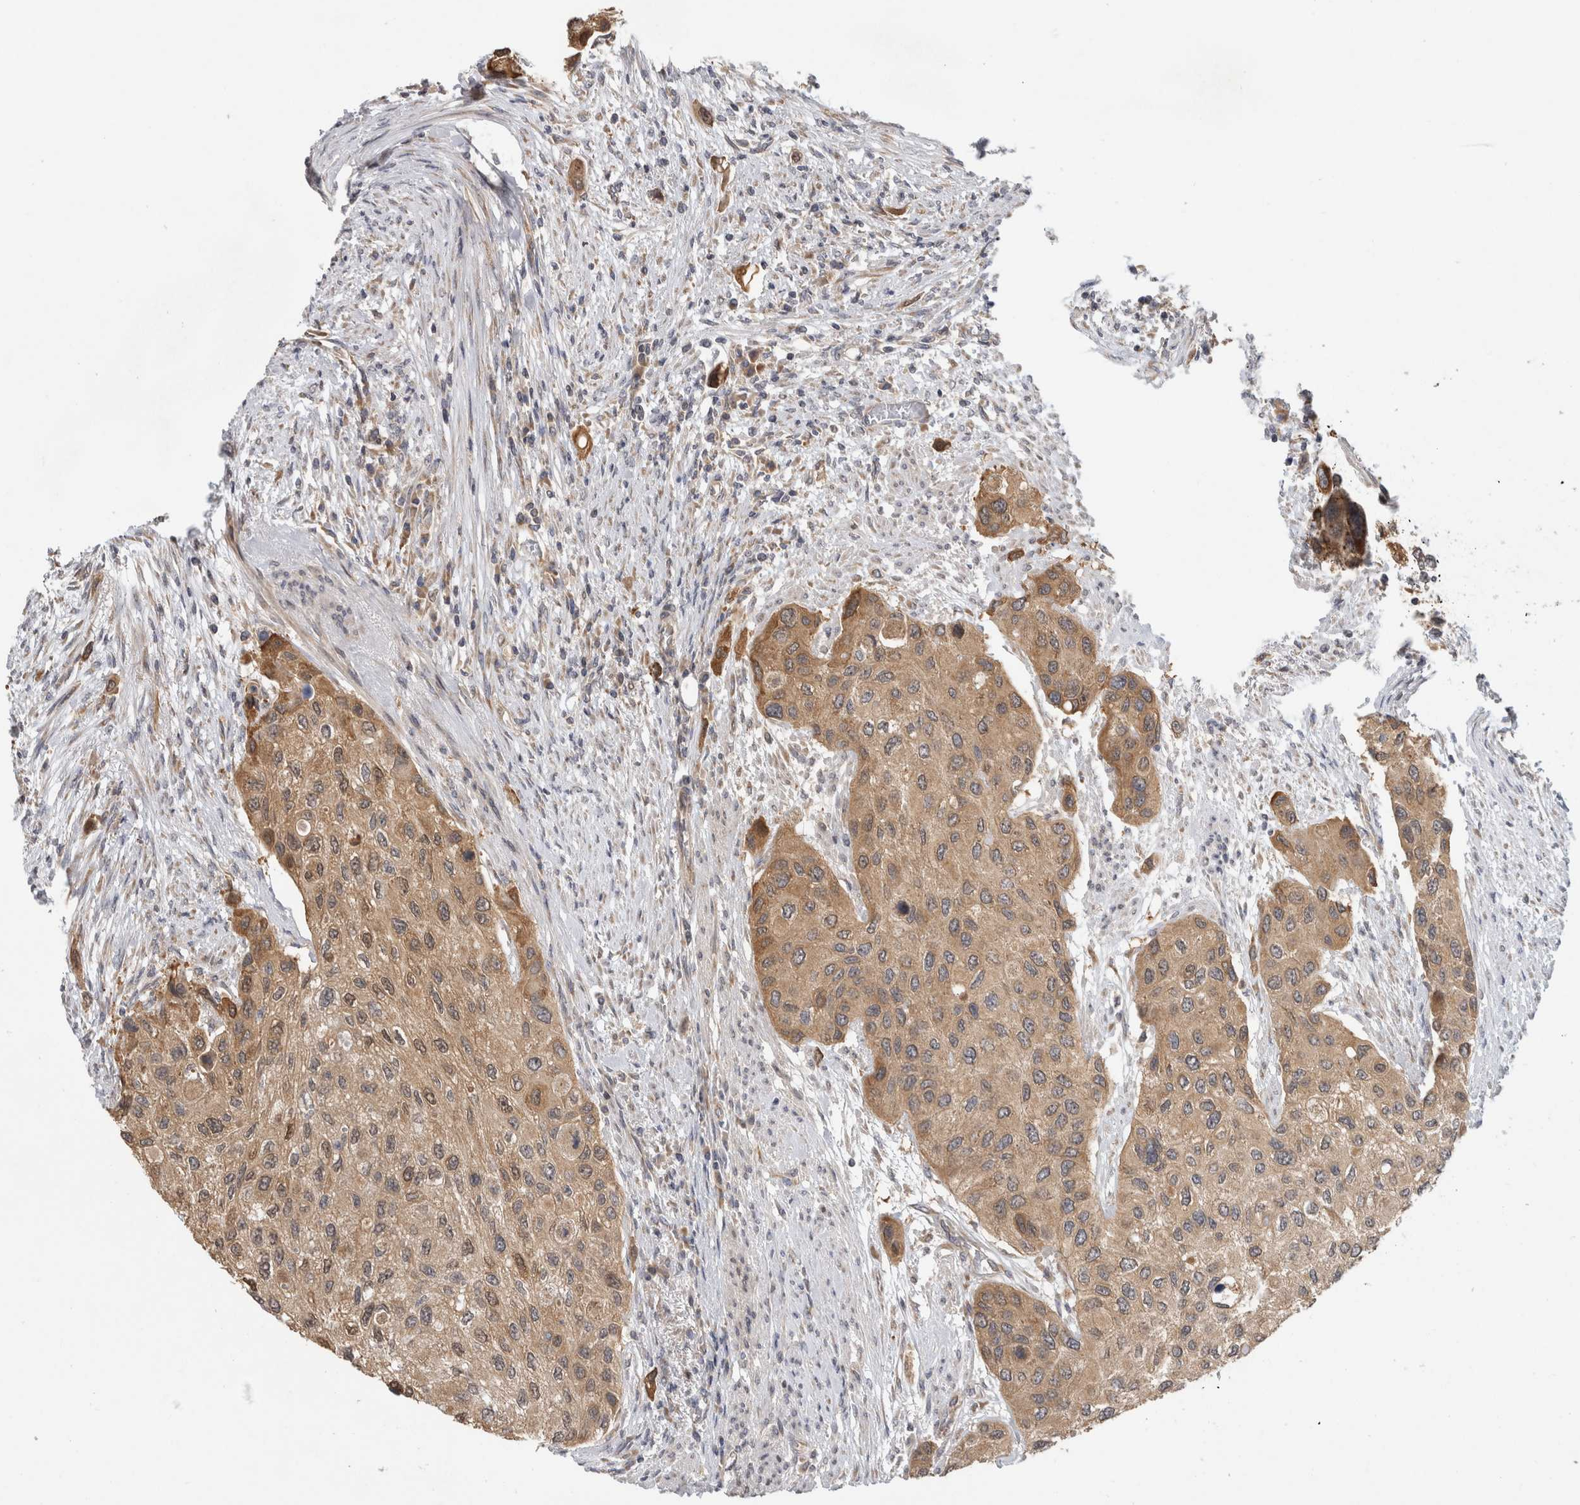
{"staining": {"intensity": "moderate", "quantity": ">75%", "location": "cytoplasmic/membranous,nuclear"}, "tissue": "urothelial cancer", "cell_type": "Tumor cells", "image_type": "cancer", "snomed": [{"axis": "morphology", "description": "Urothelial carcinoma, High grade"}, {"axis": "topography", "description": "Urinary bladder"}], "caption": "Protein expression analysis of human urothelial cancer reveals moderate cytoplasmic/membranous and nuclear staining in approximately >75% of tumor cells. The protein of interest is stained brown, and the nuclei are stained in blue (DAB IHC with brightfield microscopy, high magnification).", "gene": "PARP6", "patient": {"sex": "female", "age": 56}}